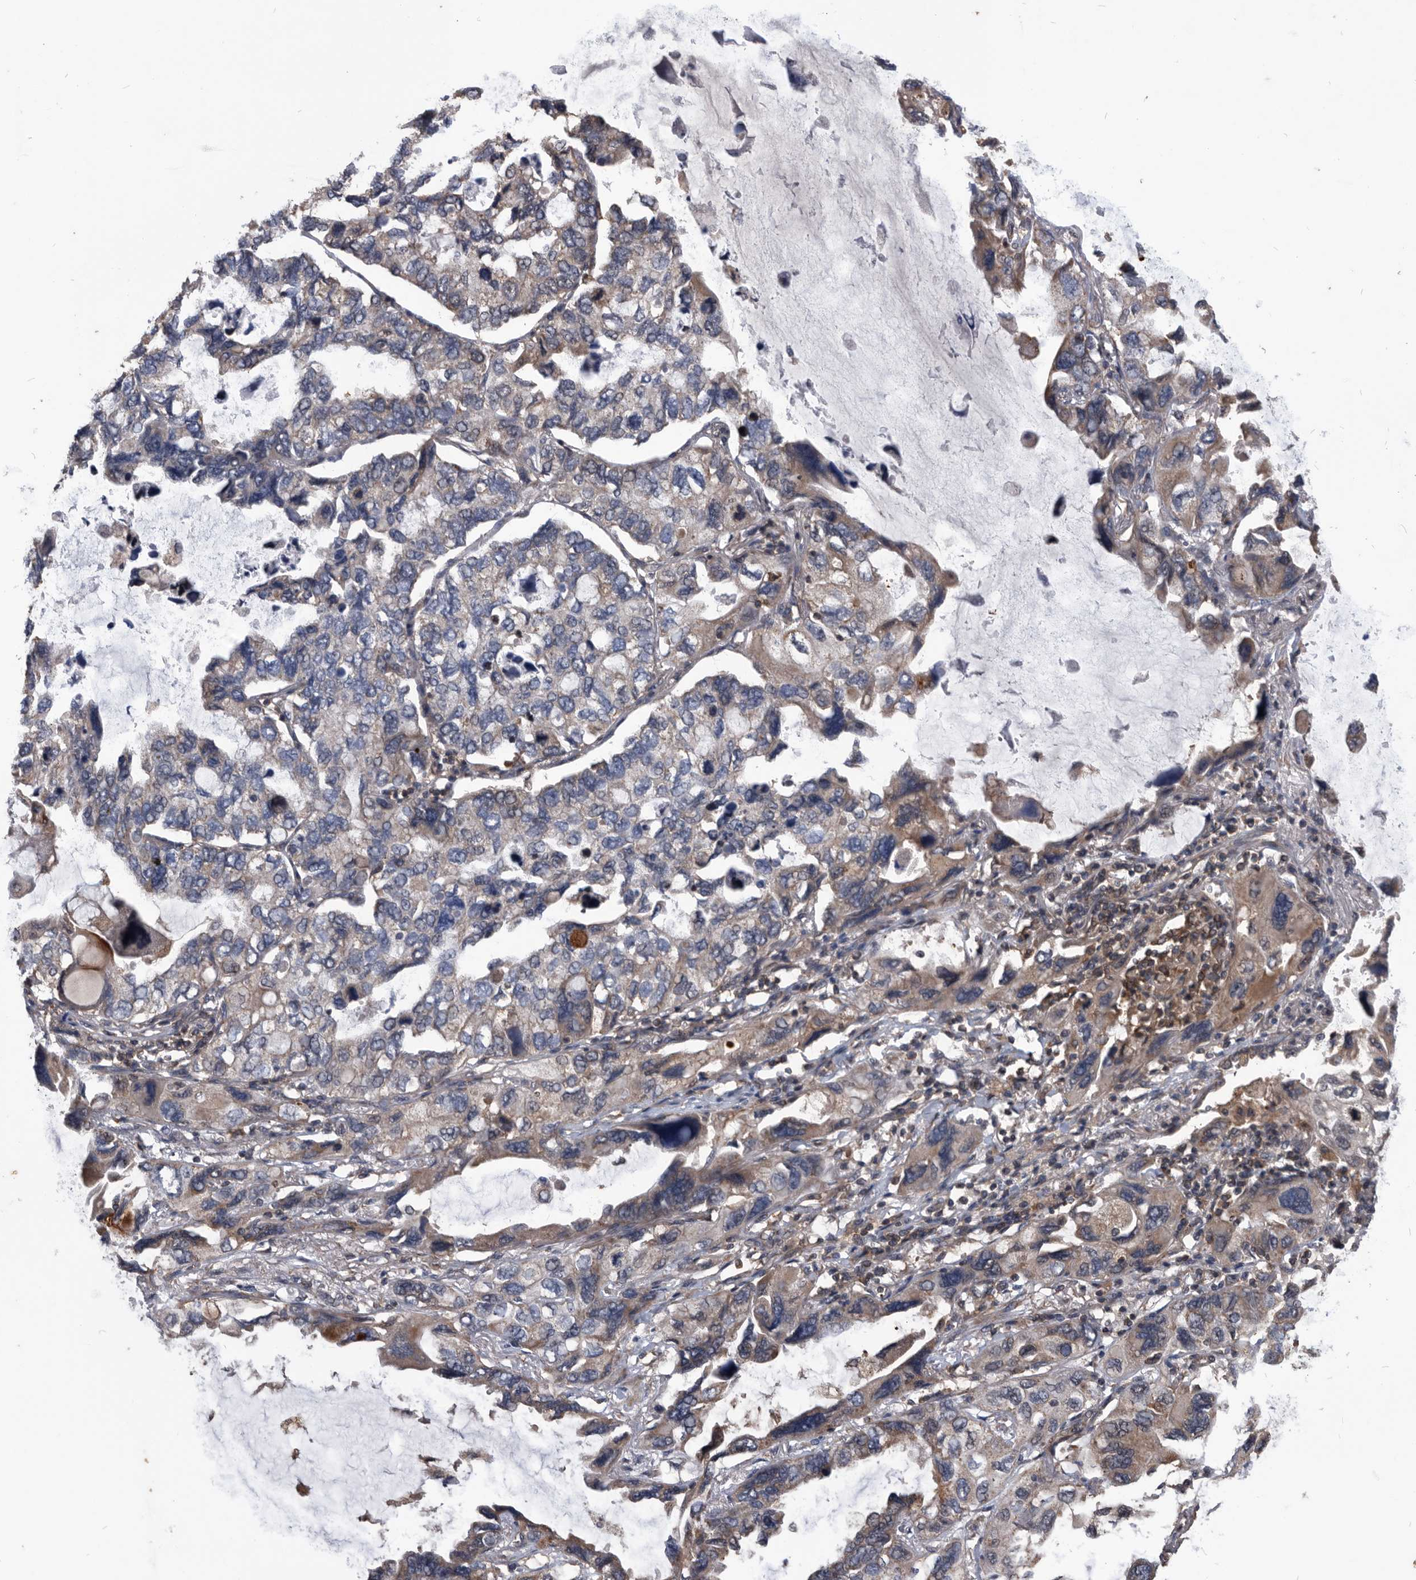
{"staining": {"intensity": "weak", "quantity": "25%-75%", "location": "cytoplasmic/membranous"}, "tissue": "lung cancer", "cell_type": "Tumor cells", "image_type": "cancer", "snomed": [{"axis": "morphology", "description": "Squamous cell carcinoma, NOS"}, {"axis": "topography", "description": "Lung"}], "caption": "Tumor cells reveal weak cytoplasmic/membranous staining in about 25%-75% of cells in lung cancer.", "gene": "NRBP1", "patient": {"sex": "female", "age": 73}}